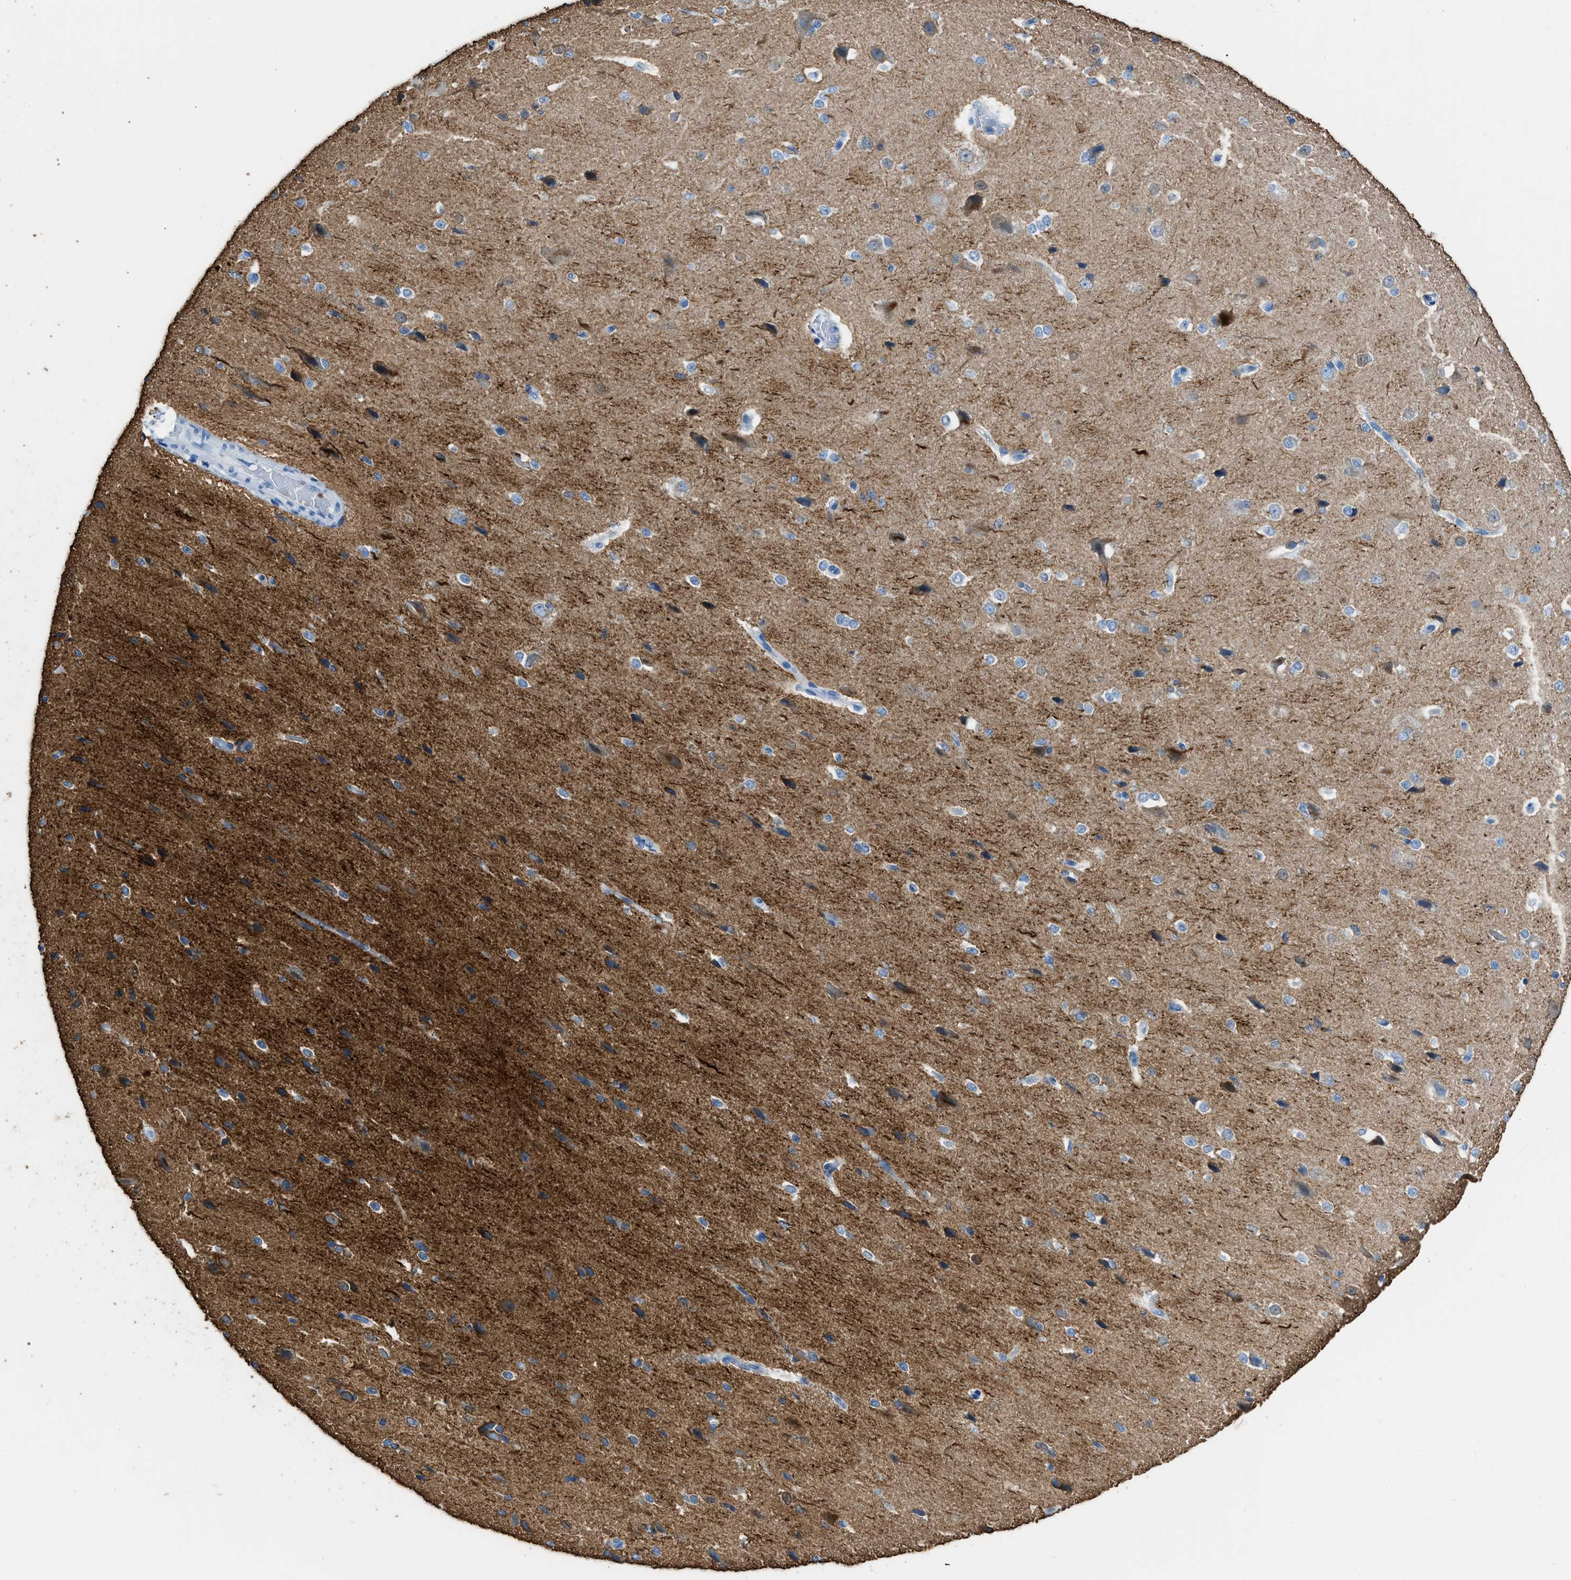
{"staining": {"intensity": "negative", "quantity": "none", "location": "none"}, "tissue": "cerebral cortex", "cell_type": "Endothelial cells", "image_type": "normal", "snomed": [{"axis": "morphology", "description": "Normal tissue, NOS"}, {"axis": "morphology", "description": "Developmental malformation"}, {"axis": "topography", "description": "Cerebral cortex"}], "caption": "A high-resolution micrograph shows IHC staining of benign cerebral cortex, which demonstrates no significant expression in endothelial cells.", "gene": "FAIM2", "patient": {"sex": "female", "age": 30}}